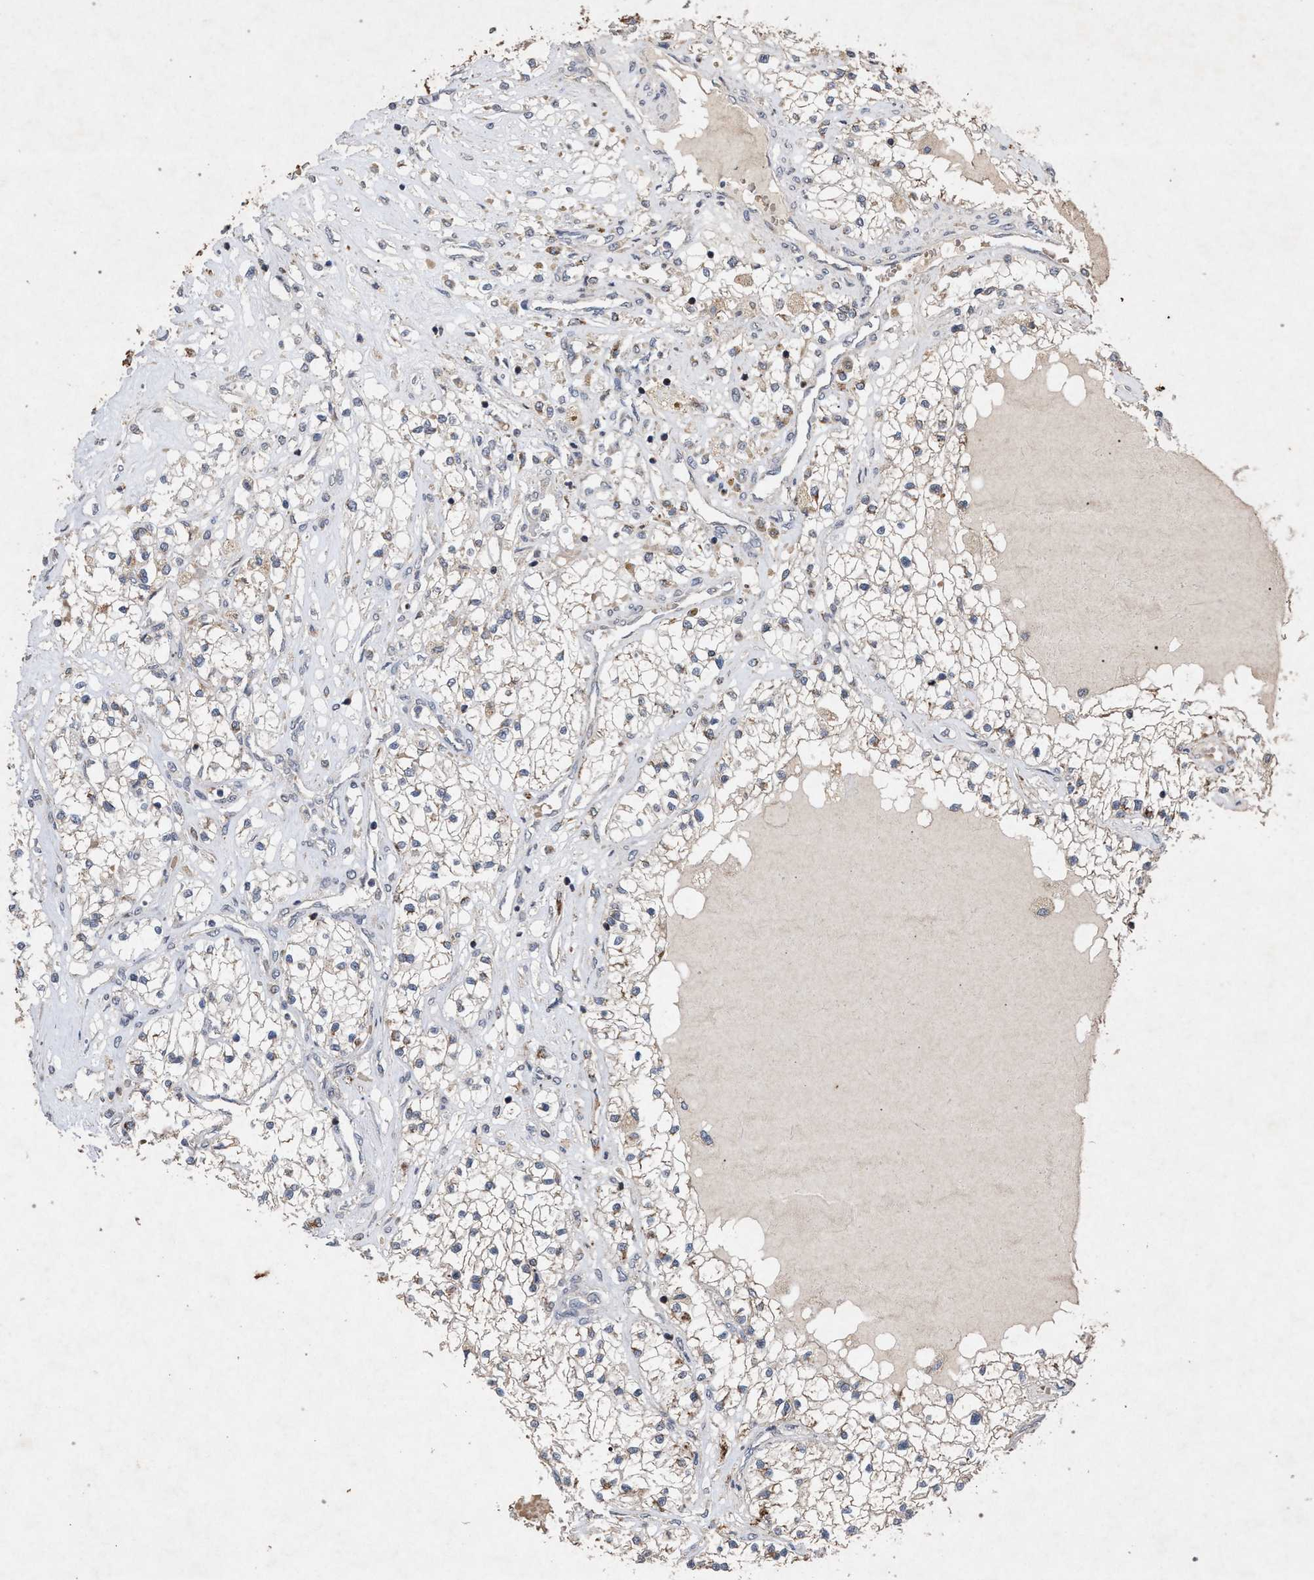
{"staining": {"intensity": "moderate", "quantity": "<25%", "location": "cytoplasmic/membranous"}, "tissue": "renal cancer", "cell_type": "Tumor cells", "image_type": "cancer", "snomed": [{"axis": "morphology", "description": "Adenocarcinoma, NOS"}, {"axis": "topography", "description": "Kidney"}], "caption": "Renal cancer (adenocarcinoma) was stained to show a protein in brown. There is low levels of moderate cytoplasmic/membranous staining in about <25% of tumor cells.", "gene": "PKD2L1", "patient": {"sex": "male", "age": 68}}